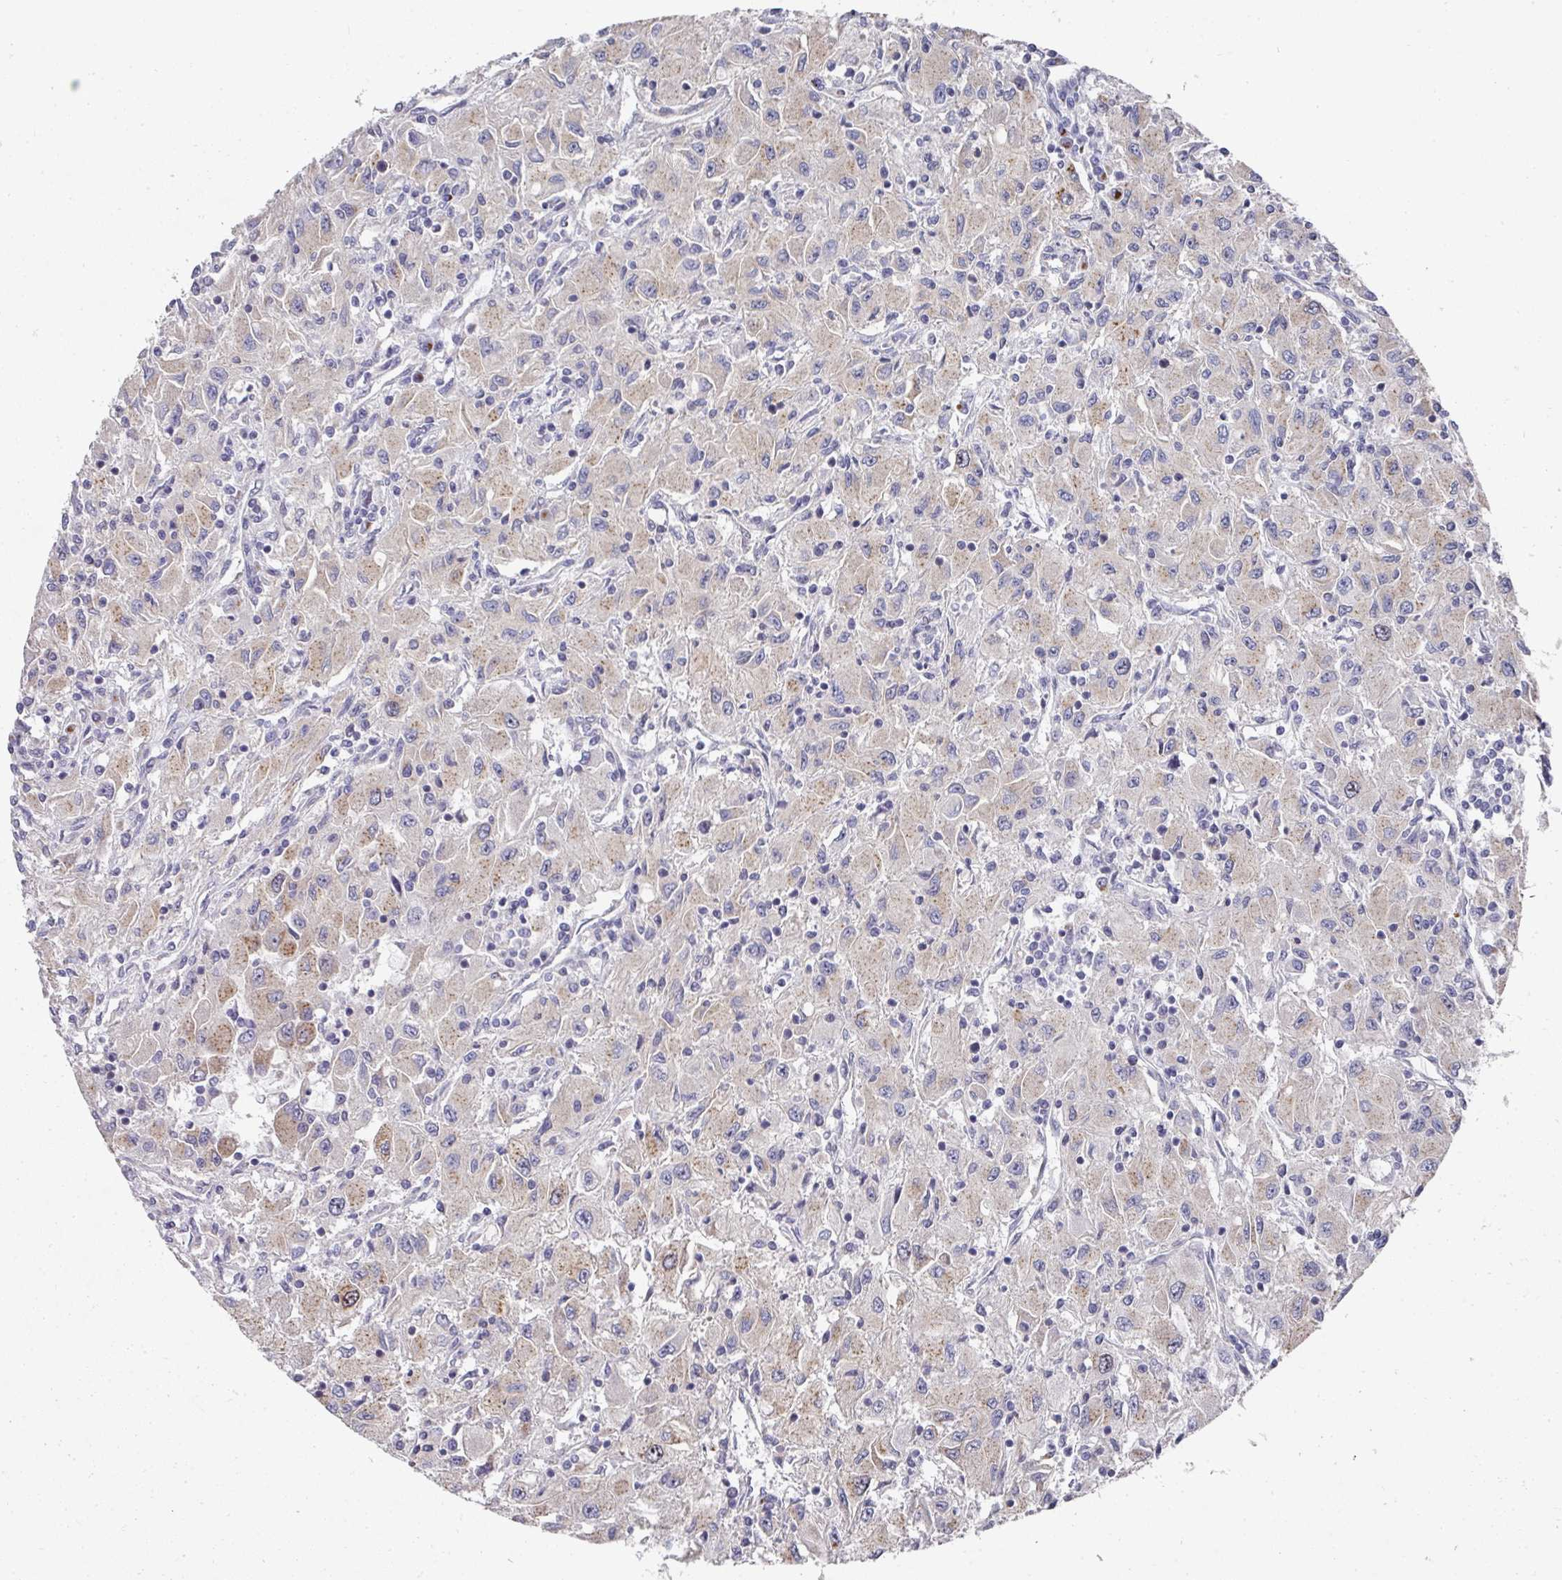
{"staining": {"intensity": "weak", "quantity": "<25%", "location": "cytoplasmic/membranous"}, "tissue": "renal cancer", "cell_type": "Tumor cells", "image_type": "cancer", "snomed": [{"axis": "morphology", "description": "Adenocarcinoma, NOS"}, {"axis": "topography", "description": "Kidney"}], "caption": "This is an immunohistochemistry (IHC) photomicrograph of adenocarcinoma (renal). There is no expression in tumor cells.", "gene": "C18orf25", "patient": {"sex": "female", "age": 67}}